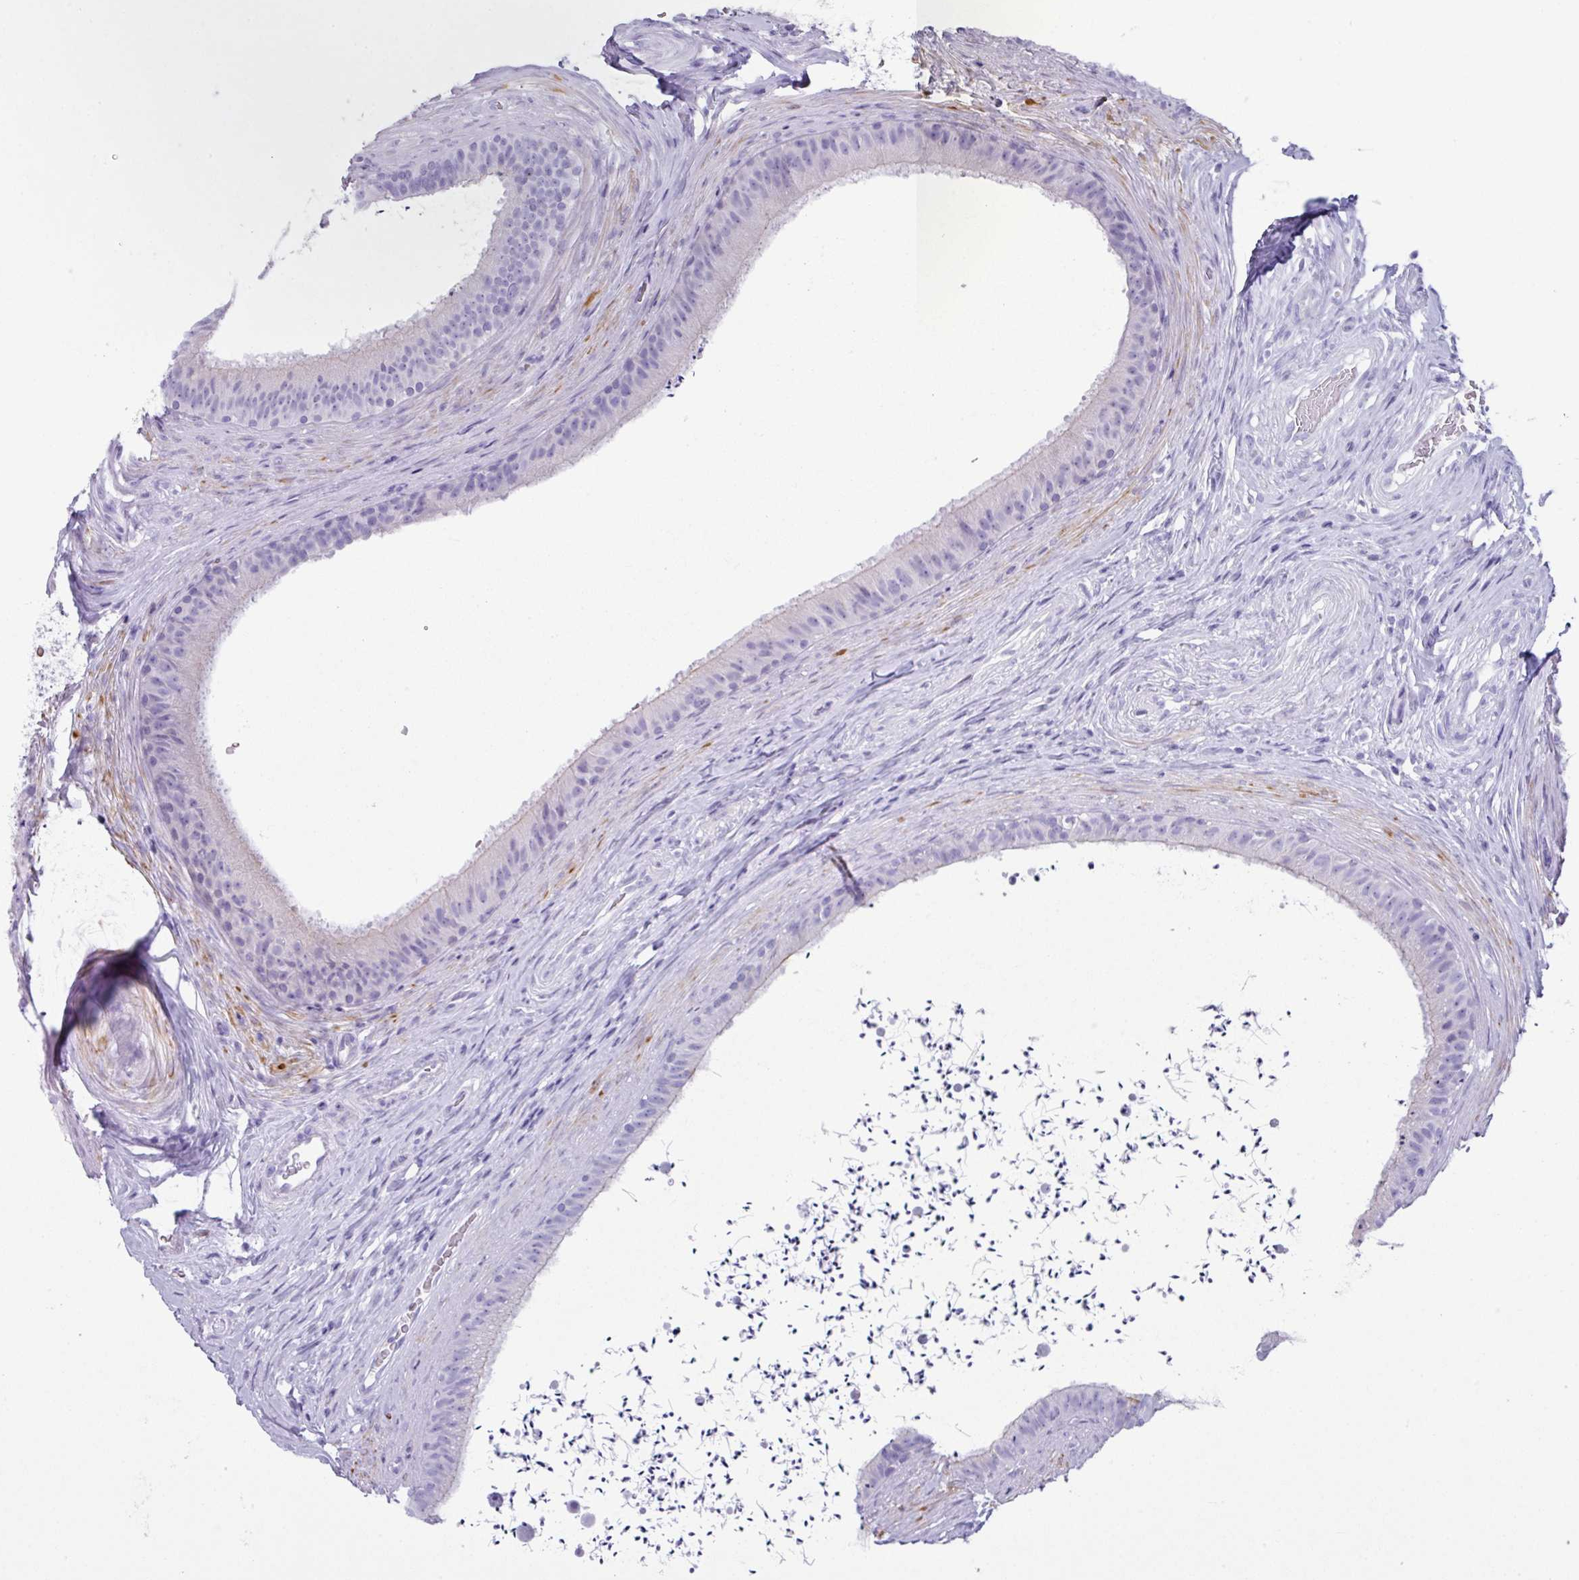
{"staining": {"intensity": "weak", "quantity": "25%-75%", "location": "cytoplasmic/membranous"}, "tissue": "epididymis", "cell_type": "Glandular cells", "image_type": "normal", "snomed": [{"axis": "morphology", "description": "Normal tissue, NOS"}, {"axis": "topography", "description": "Testis"}, {"axis": "topography", "description": "Epididymis"}], "caption": "About 25%-75% of glandular cells in unremarkable human epididymis reveal weak cytoplasmic/membranous protein staining as visualized by brown immunohistochemical staining.", "gene": "ABCC5", "patient": {"sex": "male", "age": 41}}